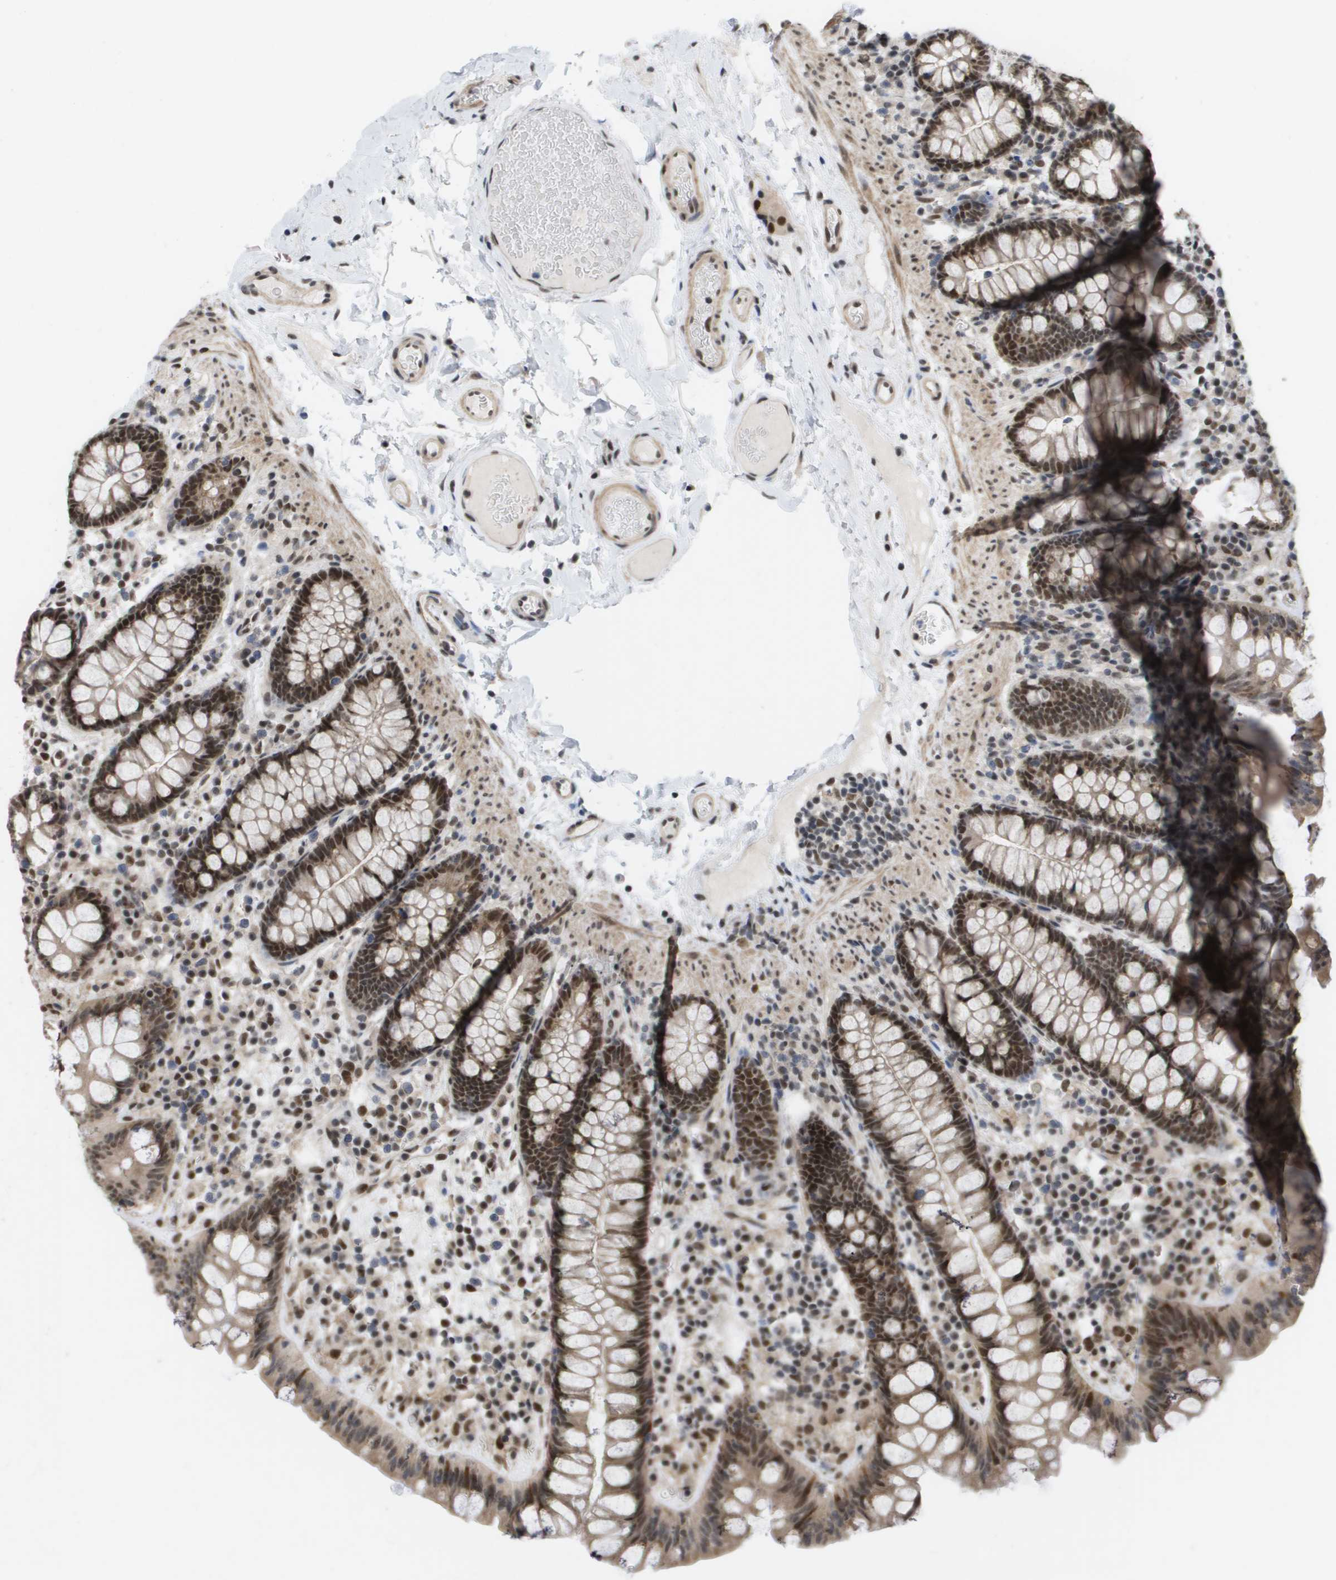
{"staining": {"intensity": "strong", "quantity": ">75%", "location": "nuclear"}, "tissue": "colon", "cell_type": "Endothelial cells", "image_type": "normal", "snomed": [{"axis": "morphology", "description": "Normal tissue, NOS"}, {"axis": "topography", "description": "Colon"}], "caption": "Colon was stained to show a protein in brown. There is high levels of strong nuclear positivity in about >75% of endothelial cells.", "gene": "CDT1", "patient": {"sex": "female", "age": 80}}